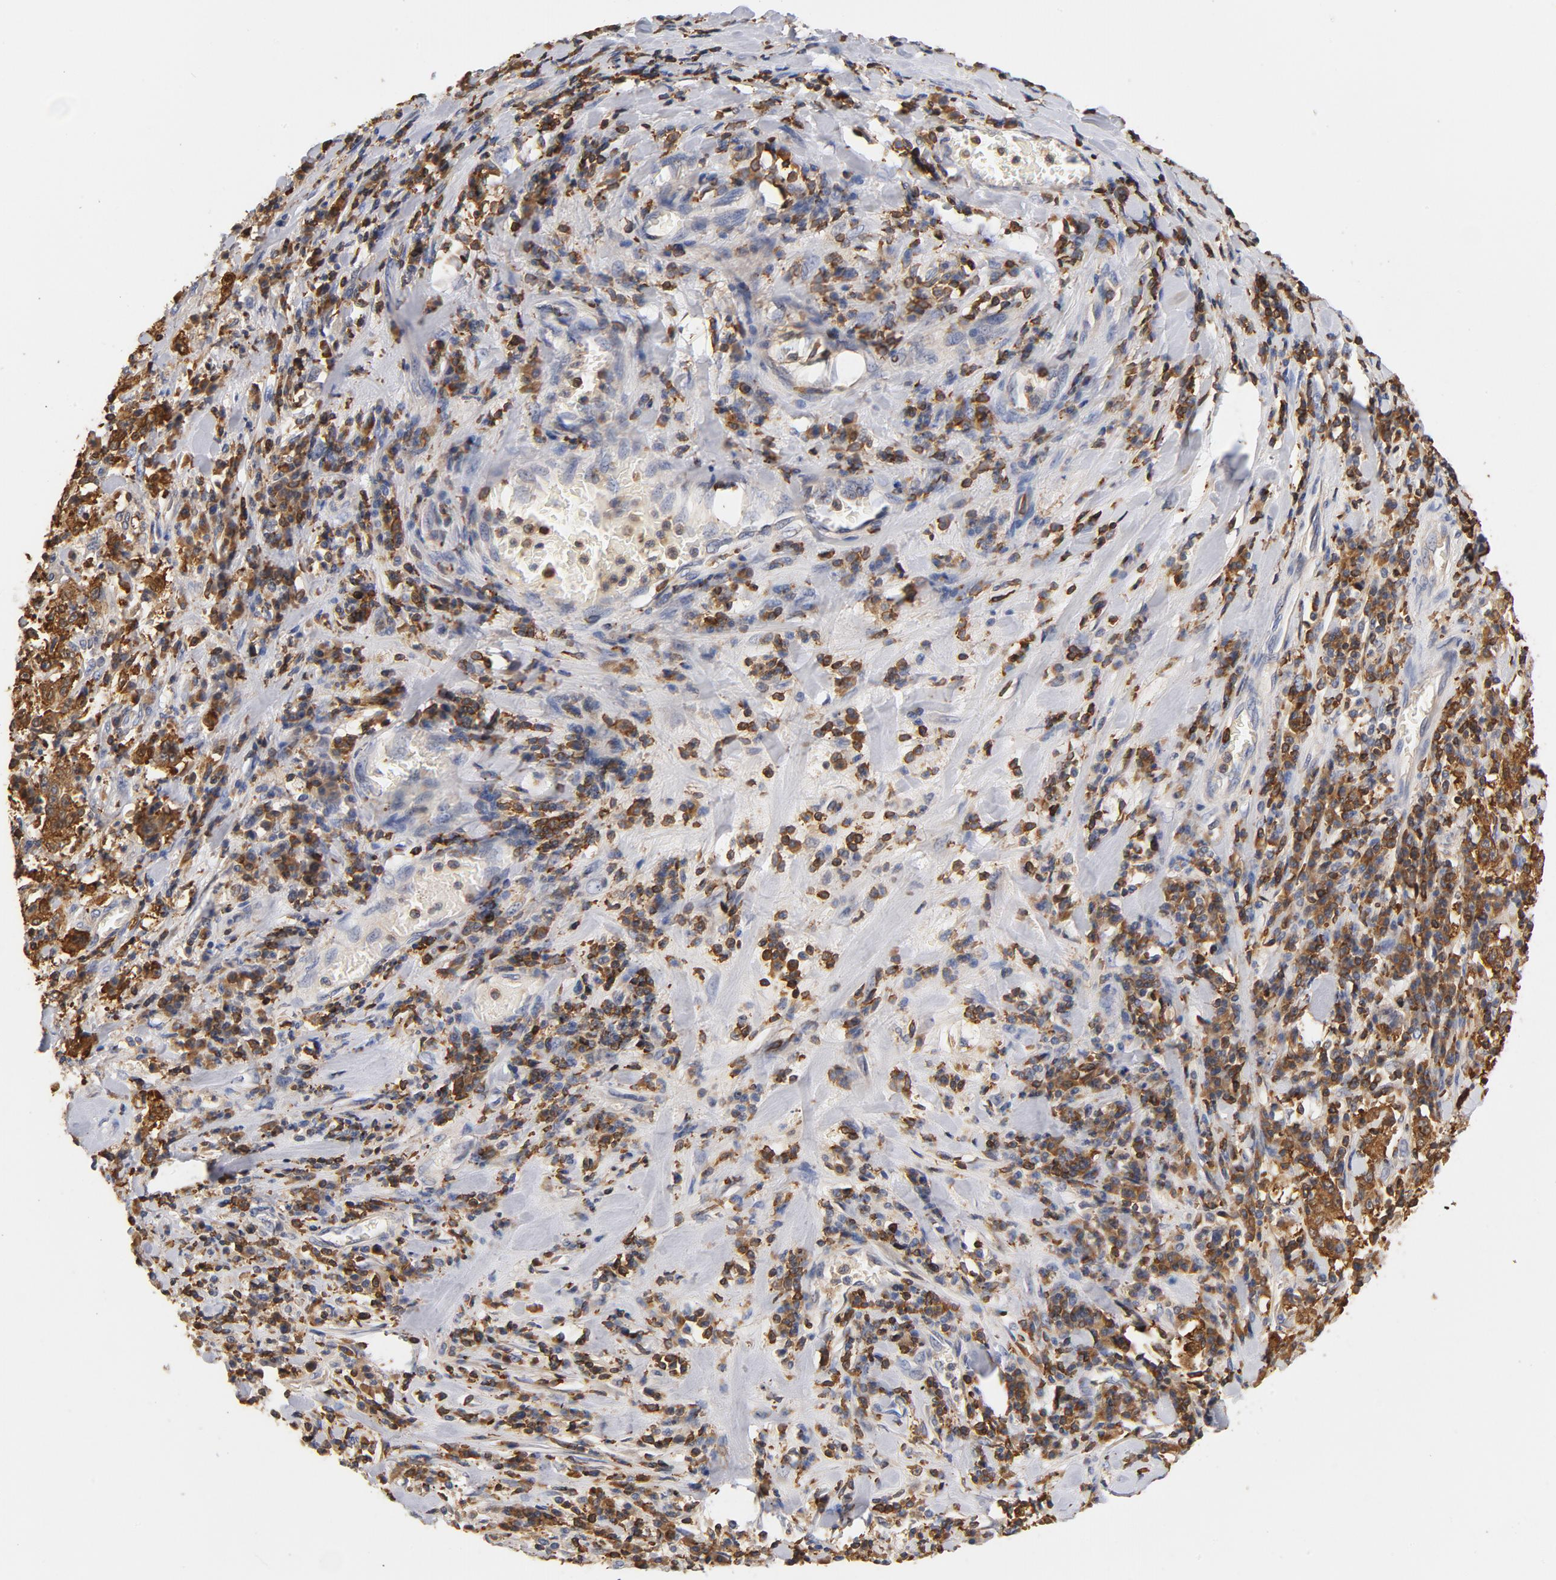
{"staining": {"intensity": "moderate", "quantity": ">75%", "location": "cytoplasmic/membranous"}, "tissue": "stomach cancer", "cell_type": "Tumor cells", "image_type": "cancer", "snomed": [{"axis": "morphology", "description": "Normal tissue, NOS"}, {"axis": "morphology", "description": "Adenocarcinoma, NOS"}, {"axis": "topography", "description": "Stomach, upper"}, {"axis": "topography", "description": "Stomach"}], "caption": "An image showing moderate cytoplasmic/membranous positivity in about >75% of tumor cells in stomach cancer, as visualized by brown immunohistochemical staining.", "gene": "EZR", "patient": {"sex": "male", "age": 59}}